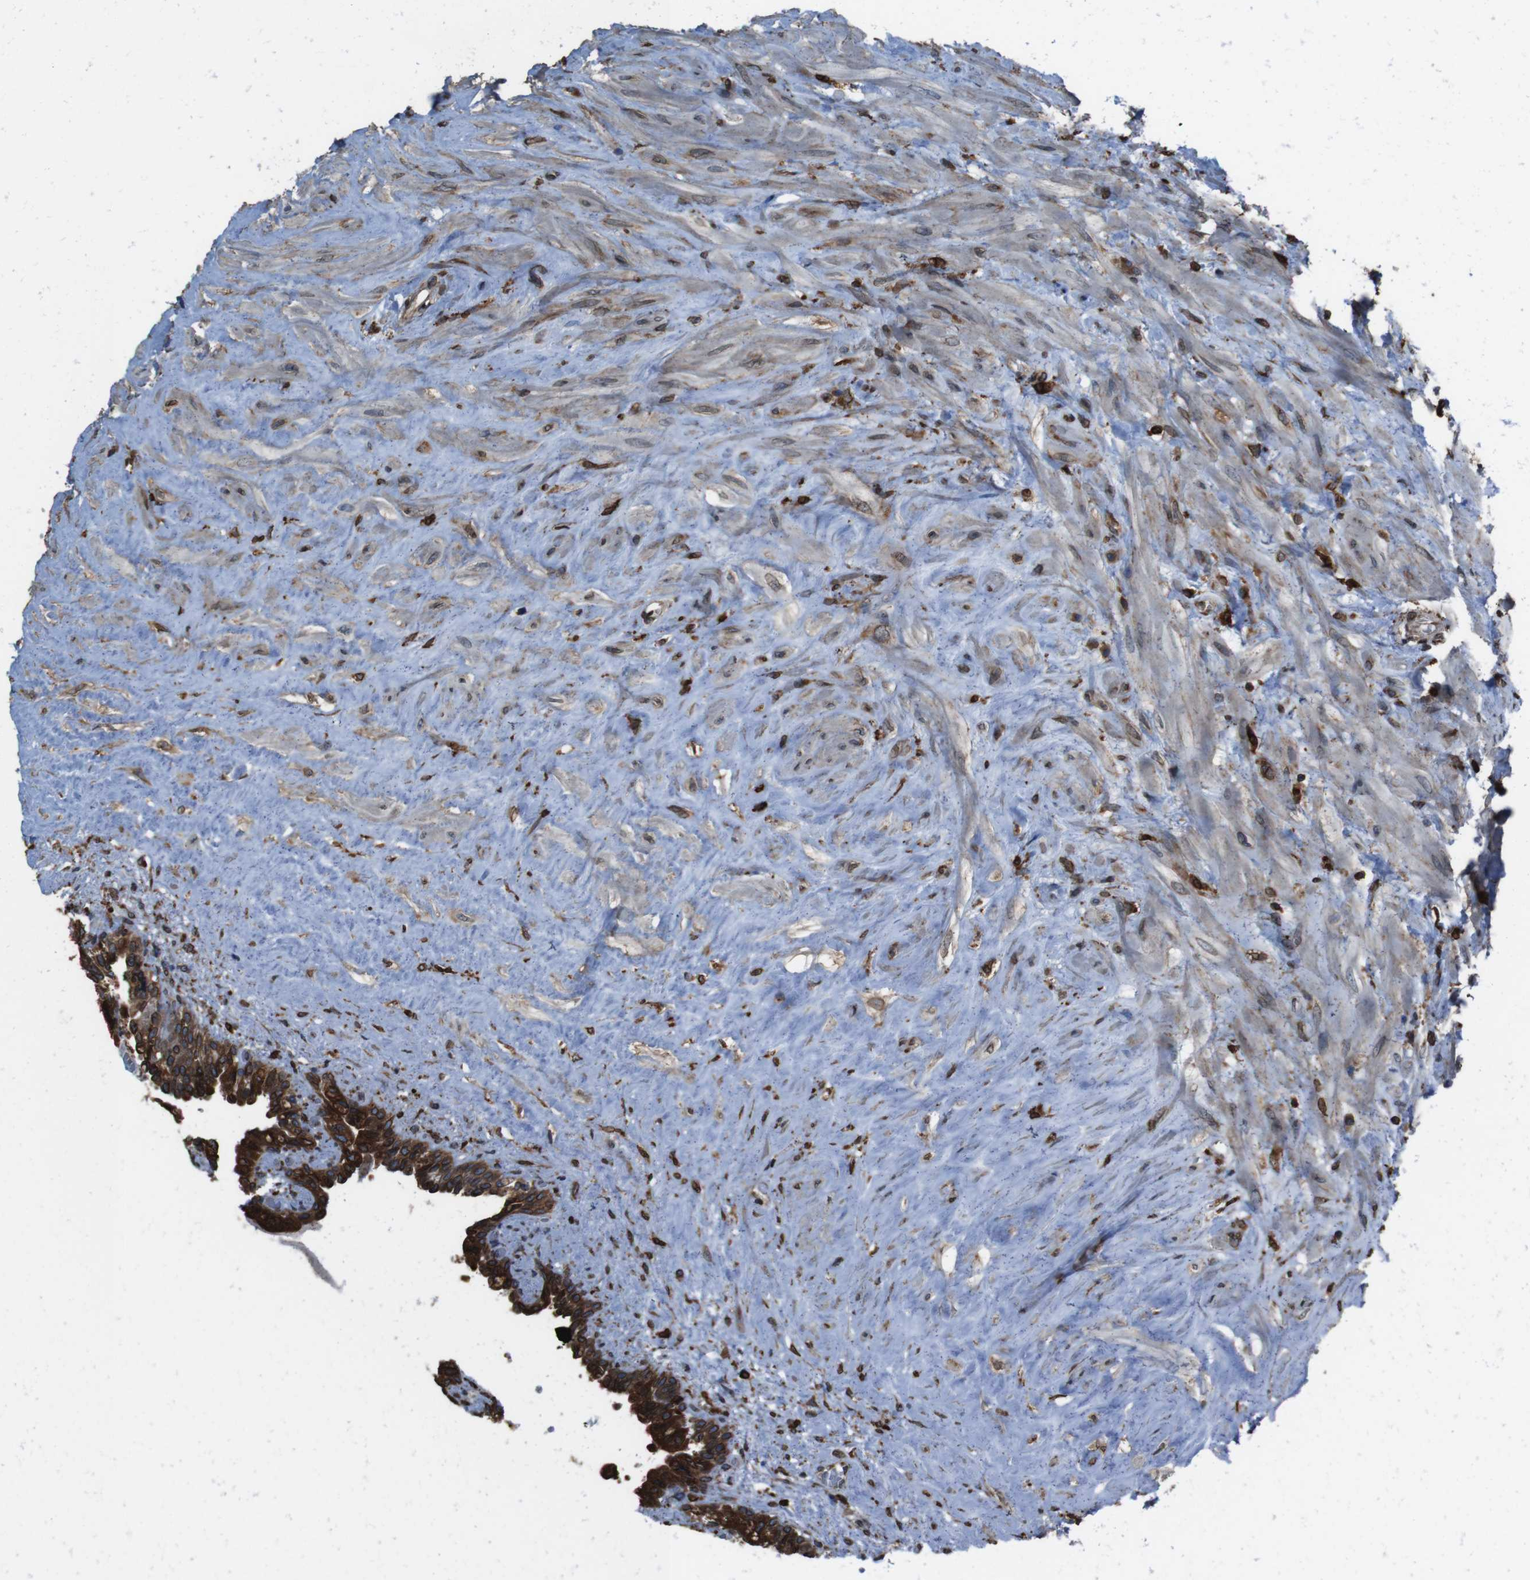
{"staining": {"intensity": "strong", "quantity": ">75%", "location": "cytoplasmic/membranous"}, "tissue": "seminal vesicle", "cell_type": "Glandular cells", "image_type": "normal", "snomed": [{"axis": "morphology", "description": "Normal tissue, NOS"}, {"axis": "topography", "description": "Seminal veicle"}], "caption": "Seminal vesicle was stained to show a protein in brown. There is high levels of strong cytoplasmic/membranous staining in about >75% of glandular cells. Immunohistochemistry stains the protein of interest in brown and the nuclei are stained blue.", "gene": "APMAP", "patient": {"sex": "male", "age": 63}}